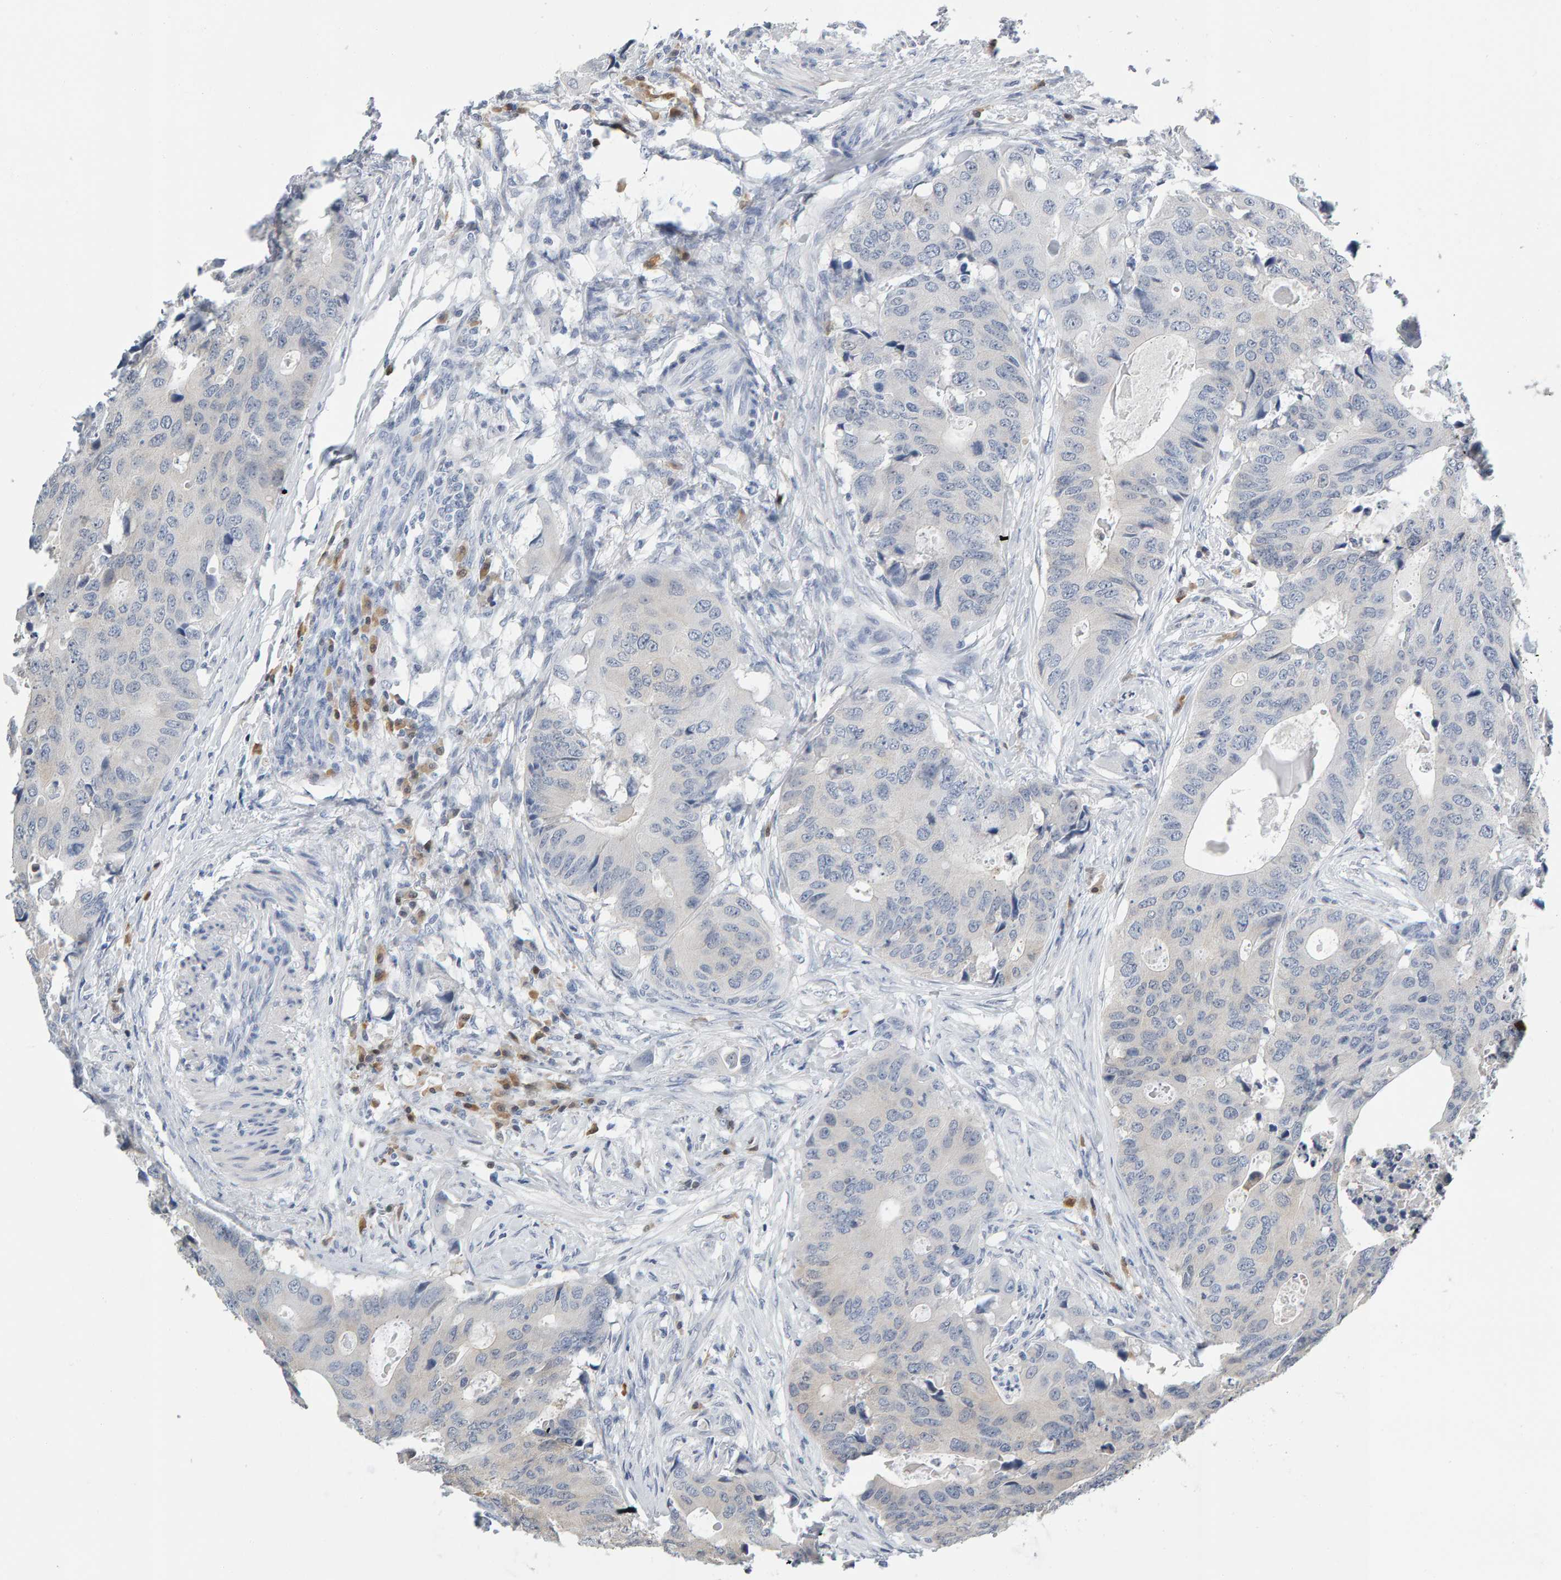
{"staining": {"intensity": "negative", "quantity": "none", "location": "none"}, "tissue": "colorectal cancer", "cell_type": "Tumor cells", "image_type": "cancer", "snomed": [{"axis": "morphology", "description": "Adenocarcinoma, NOS"}, {"axis": "topography", "description": "Colon"}], "caption": "IHC of adenocarcinoma (colorectal) reveals no positivity in tumor cells.", "gene": "CTH", "patient": {"sex": "male", "age": 71}}